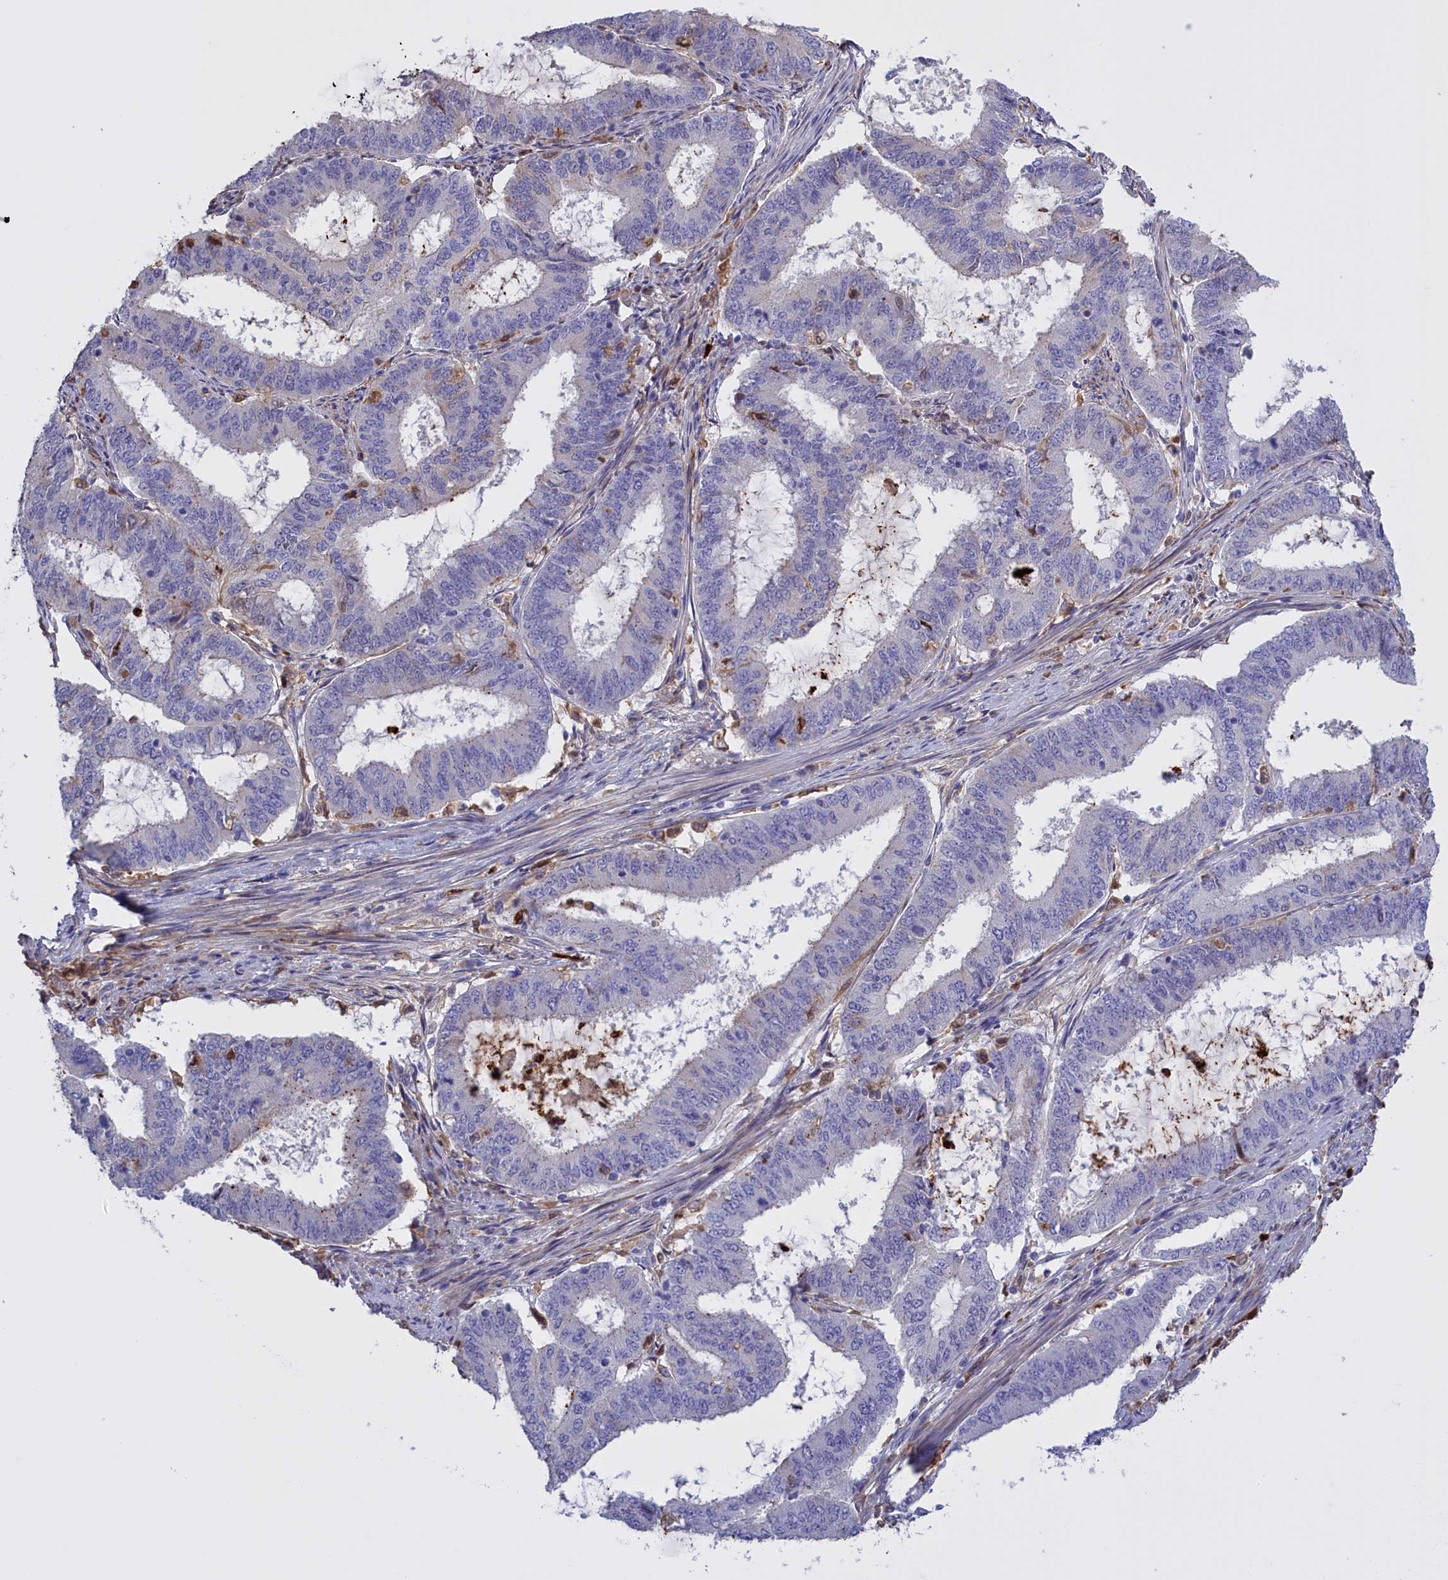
{"staining": {"intensity": "negative", "quantity": "none", "location": "none"}, "tissue": "endometrial cancer", "cell_type": "Tumor cells", "image_type": "cancer", "snomed": [{"axis": "morphology", "description": "Adenocarcinoma, NOS"}, {"axis": "topography", "description": "Endometrium"}], "caption": "A photomicrograph of endometrial cancer stained for a protein shows no brown staining in tumor cells.", "gene": "FAM149B1", "patient": {"sex": "female", "age": 51}}